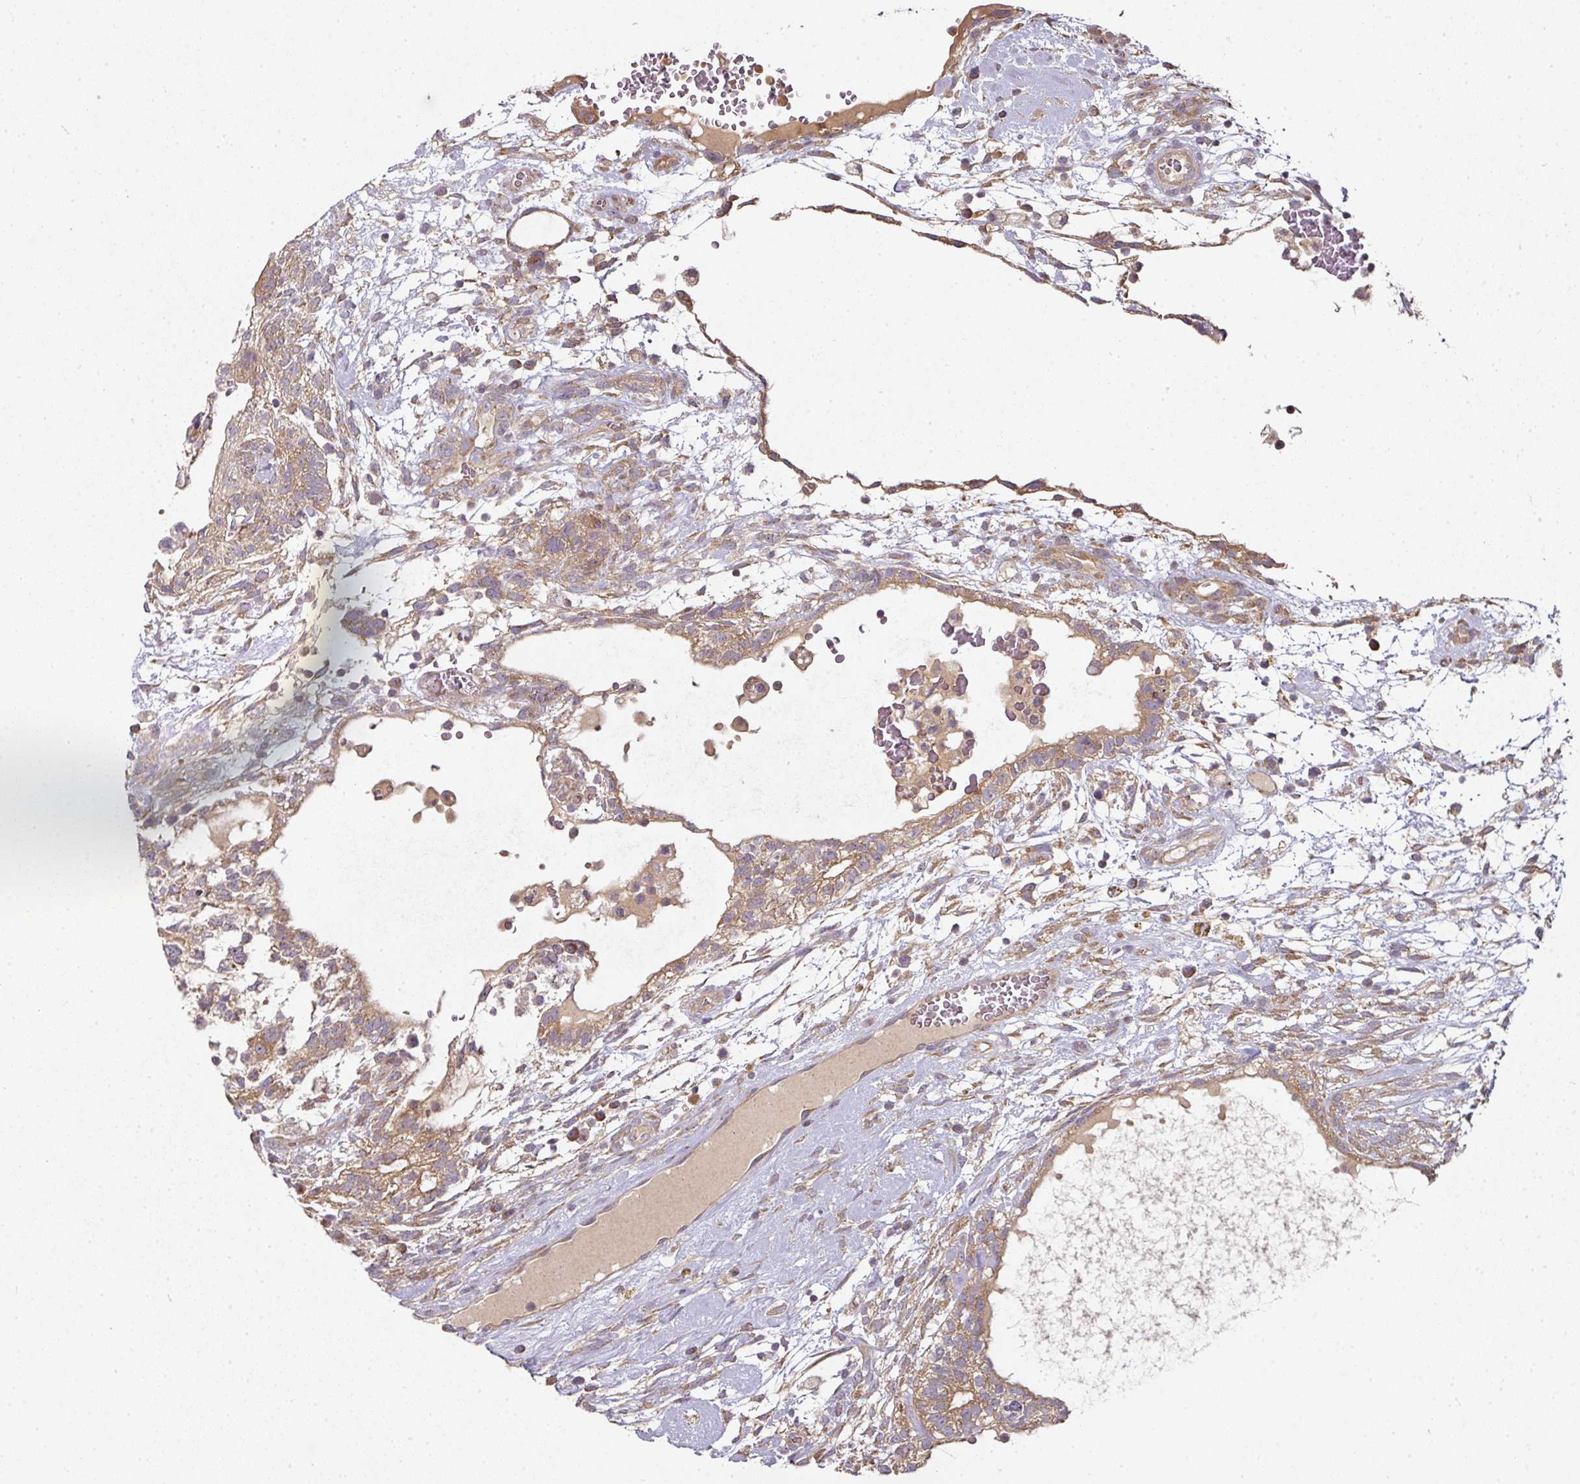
{"staining": {"intensity": "weak", "quantity": ">75%", "location": "cytoplasmic/membranous"}, "tissue": "testis cancer", "cell_type": "Tumor cells", "image_type": "cancer", "snomed": [{"axis": "morphology", "description": "Carcinoma, Embryonal, NOS"}, {"axis": "topography", "description": "Testis"}], "caption": "Embryonal carcinoma (testis) tissue demonstrates weak cytoplasmic/membranous staining in about >75% of tumor cells, visualized by immunohistochemistry. (brown staining indicates protein expression, while blue staining denotes nuclei).", "gene": "MAP2K2", "patient": {"sex": "male", "age": 32}}